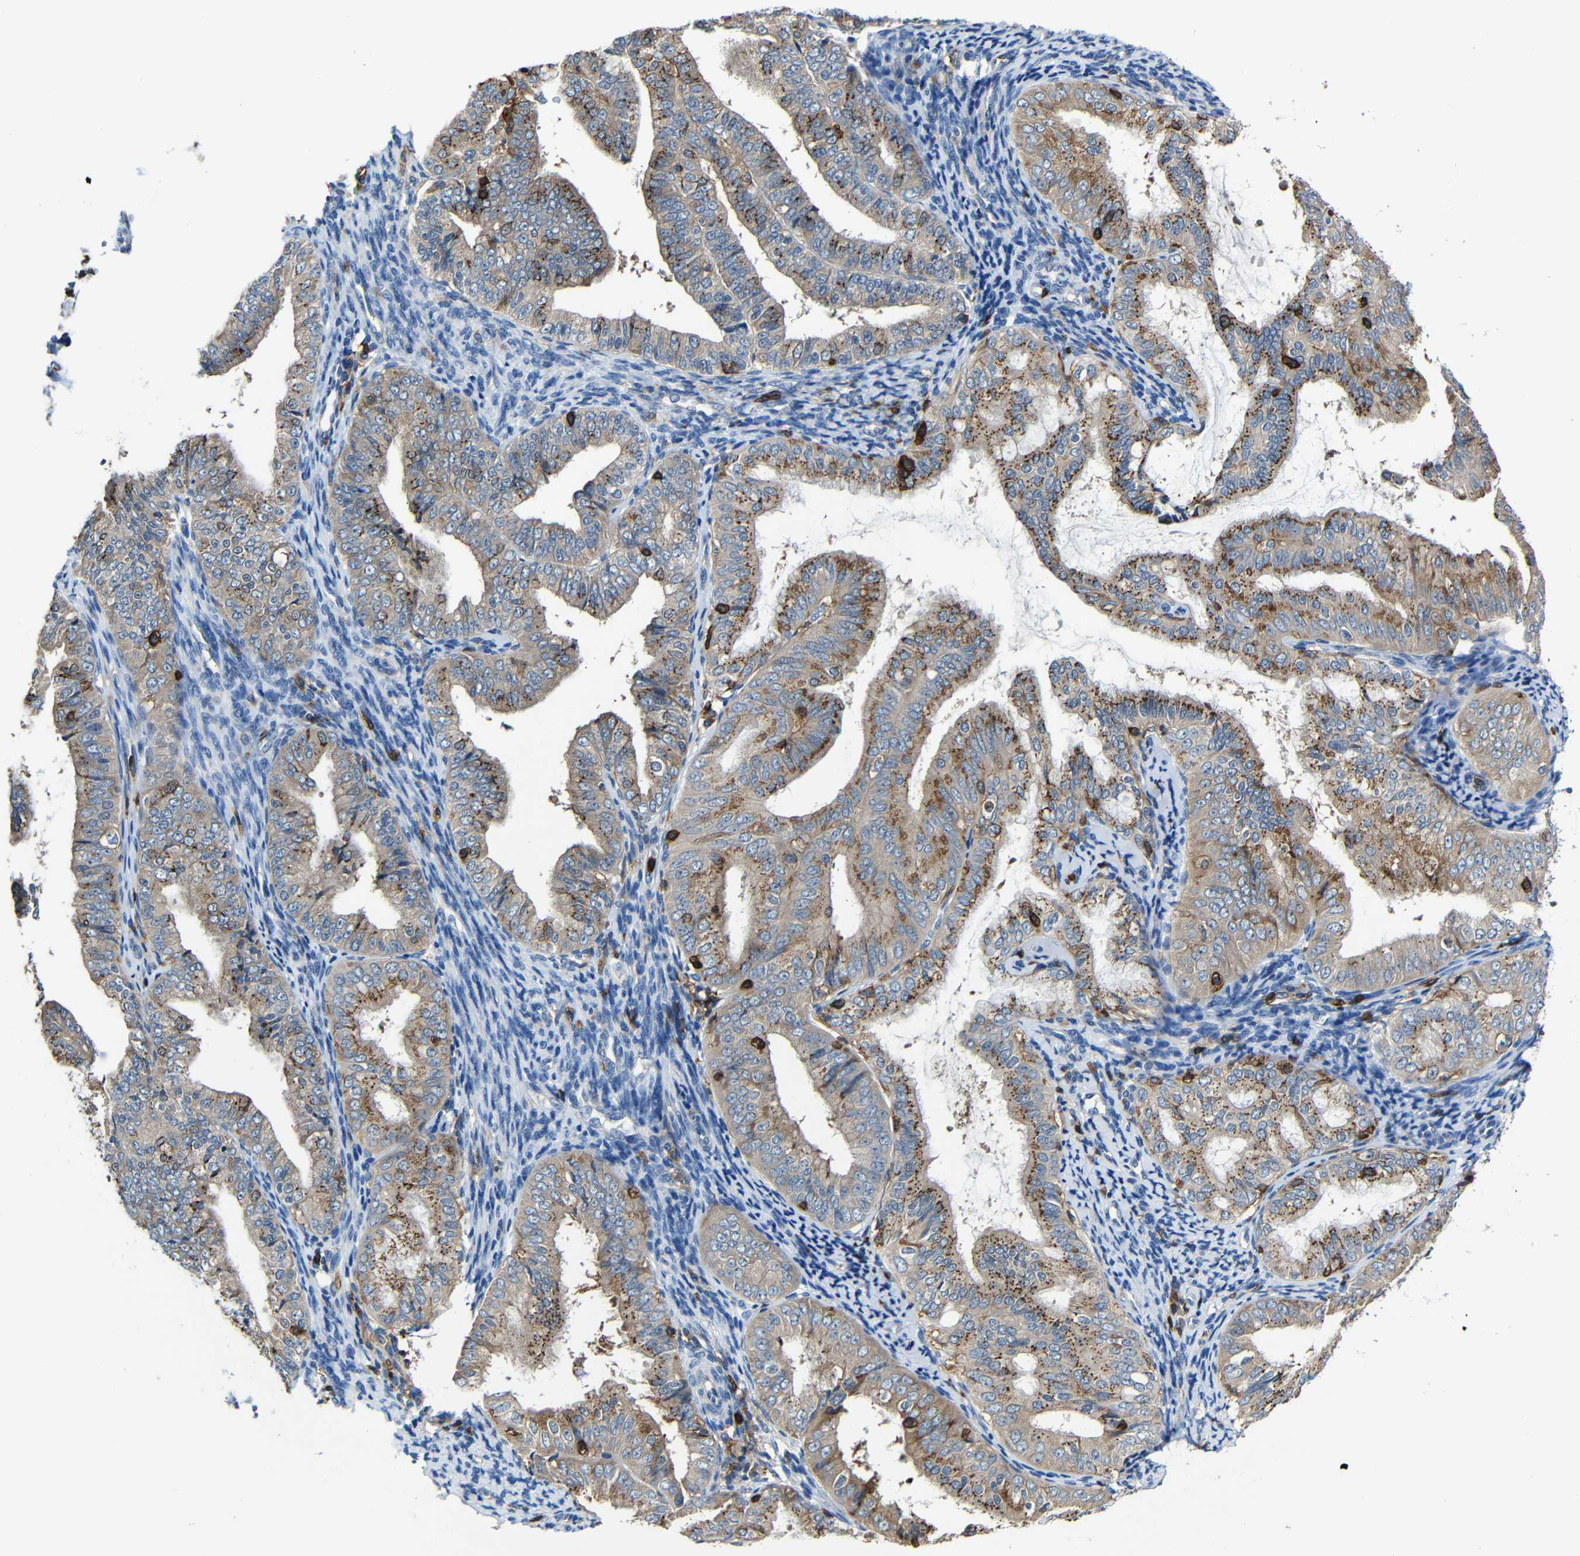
{"staining": {"intensity": "moderate", "quantity": ">75%", "location": "cytoplasmic/membranous"}, "tissue": "endometrial cancer", "cell_type": "Tumor cells", "image_type": "cancer", "snomed": [{"axis": "morphology", "description": "Adenocarcinoma, NOS"}, {"axis": "topography", "description": "Endometrium"}], "caption": "Immunohistochemical staining of endometrial cancer demonstrates medium levels of moderate cytoplasmic/membranous staining in about >75% of tumor cells. The protein is shown in brown color, while the nuclei are stained blue.", "gene": "P2RY12", "patient": {"sex": "female", "age": 63}}